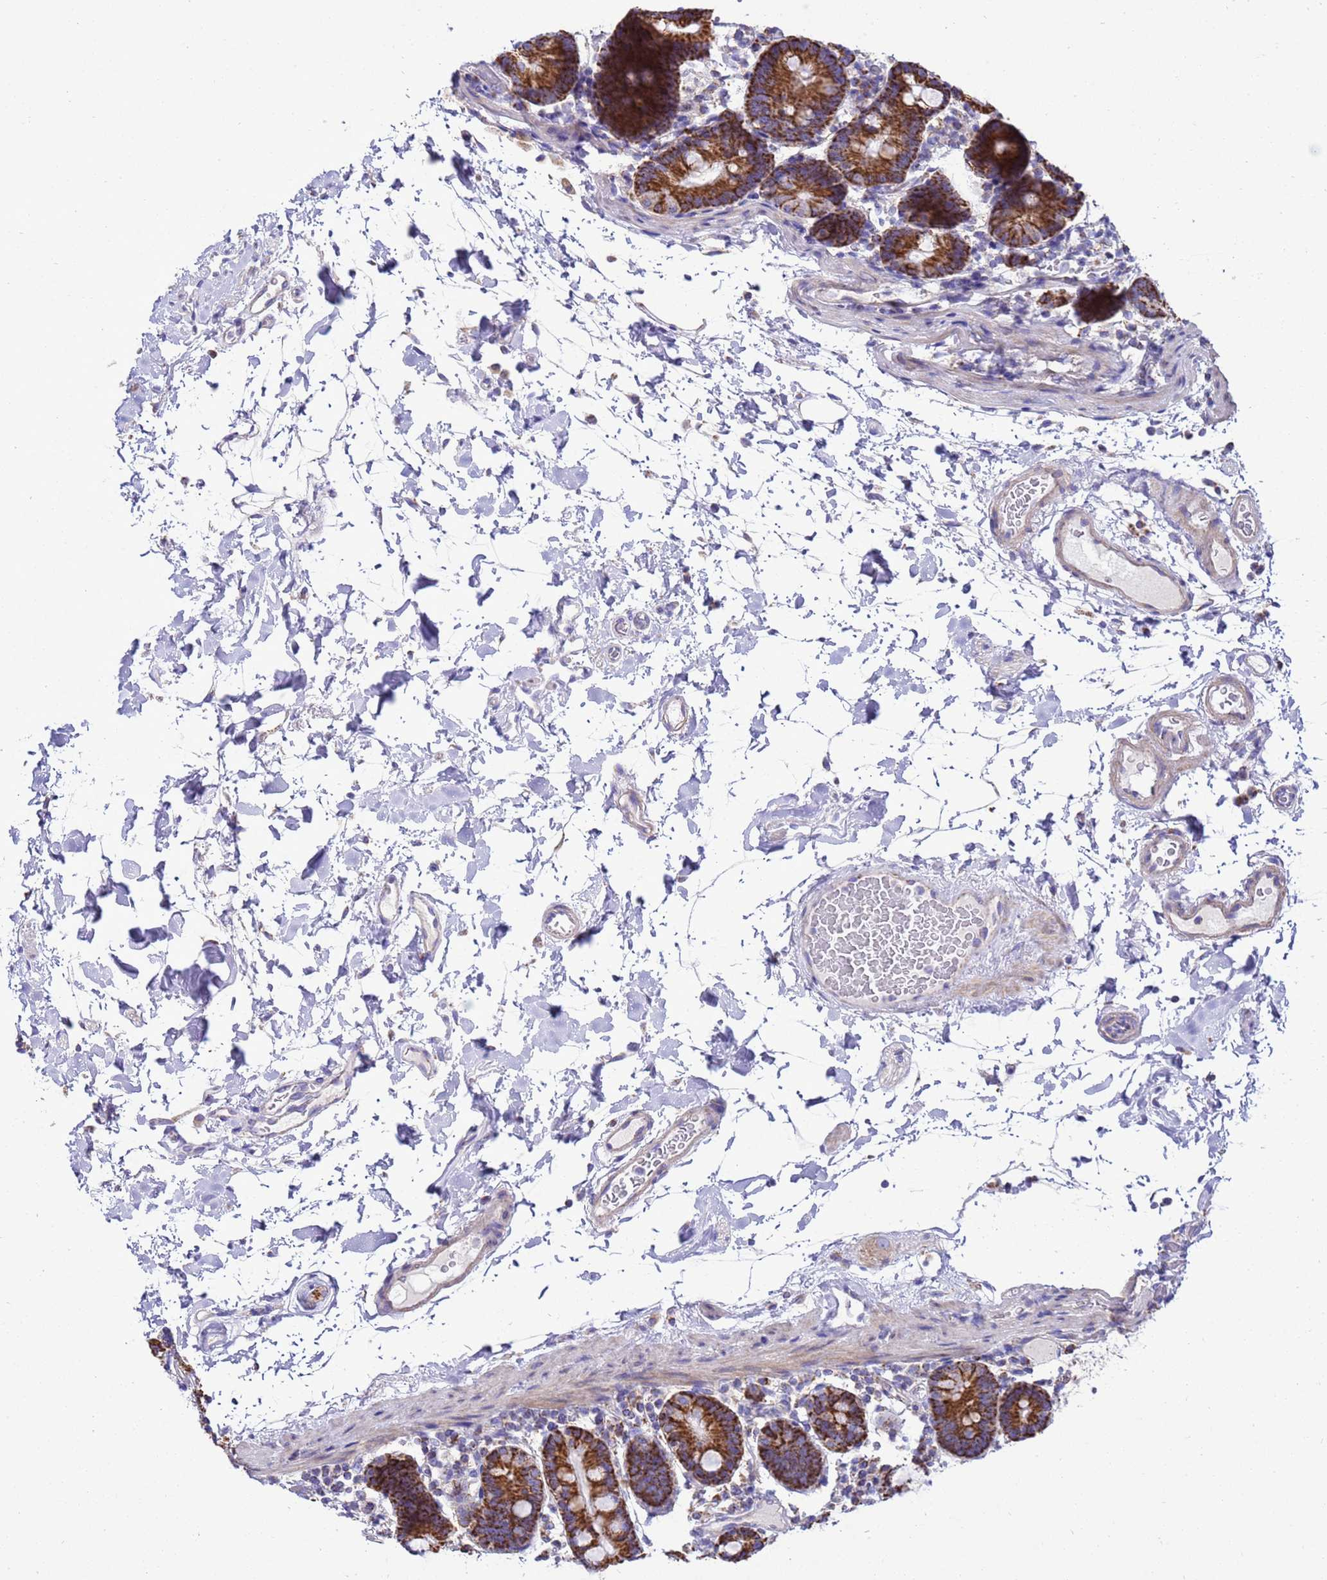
{"staining": {"intensity": "strong", "quantity": ">75%", "location": "cytoplasmic/membranous"}, "tissue": "duodenum", "cell_type": "Glandular cells", "image_type": "normal", "snomed": [{"axis": "morphology", "description": "Normal tissue, NOS"}, {"axis": "topography", "description": "Duodenum"}], "caption": "Immunohistochemical staining of unremarkable duodenum displays high levels of strong cytoplasmic/membranous positivity in approximately >75% of glandular cells.", "gene": "RNF165", "patient": {"sex": "male", "age": 55}}